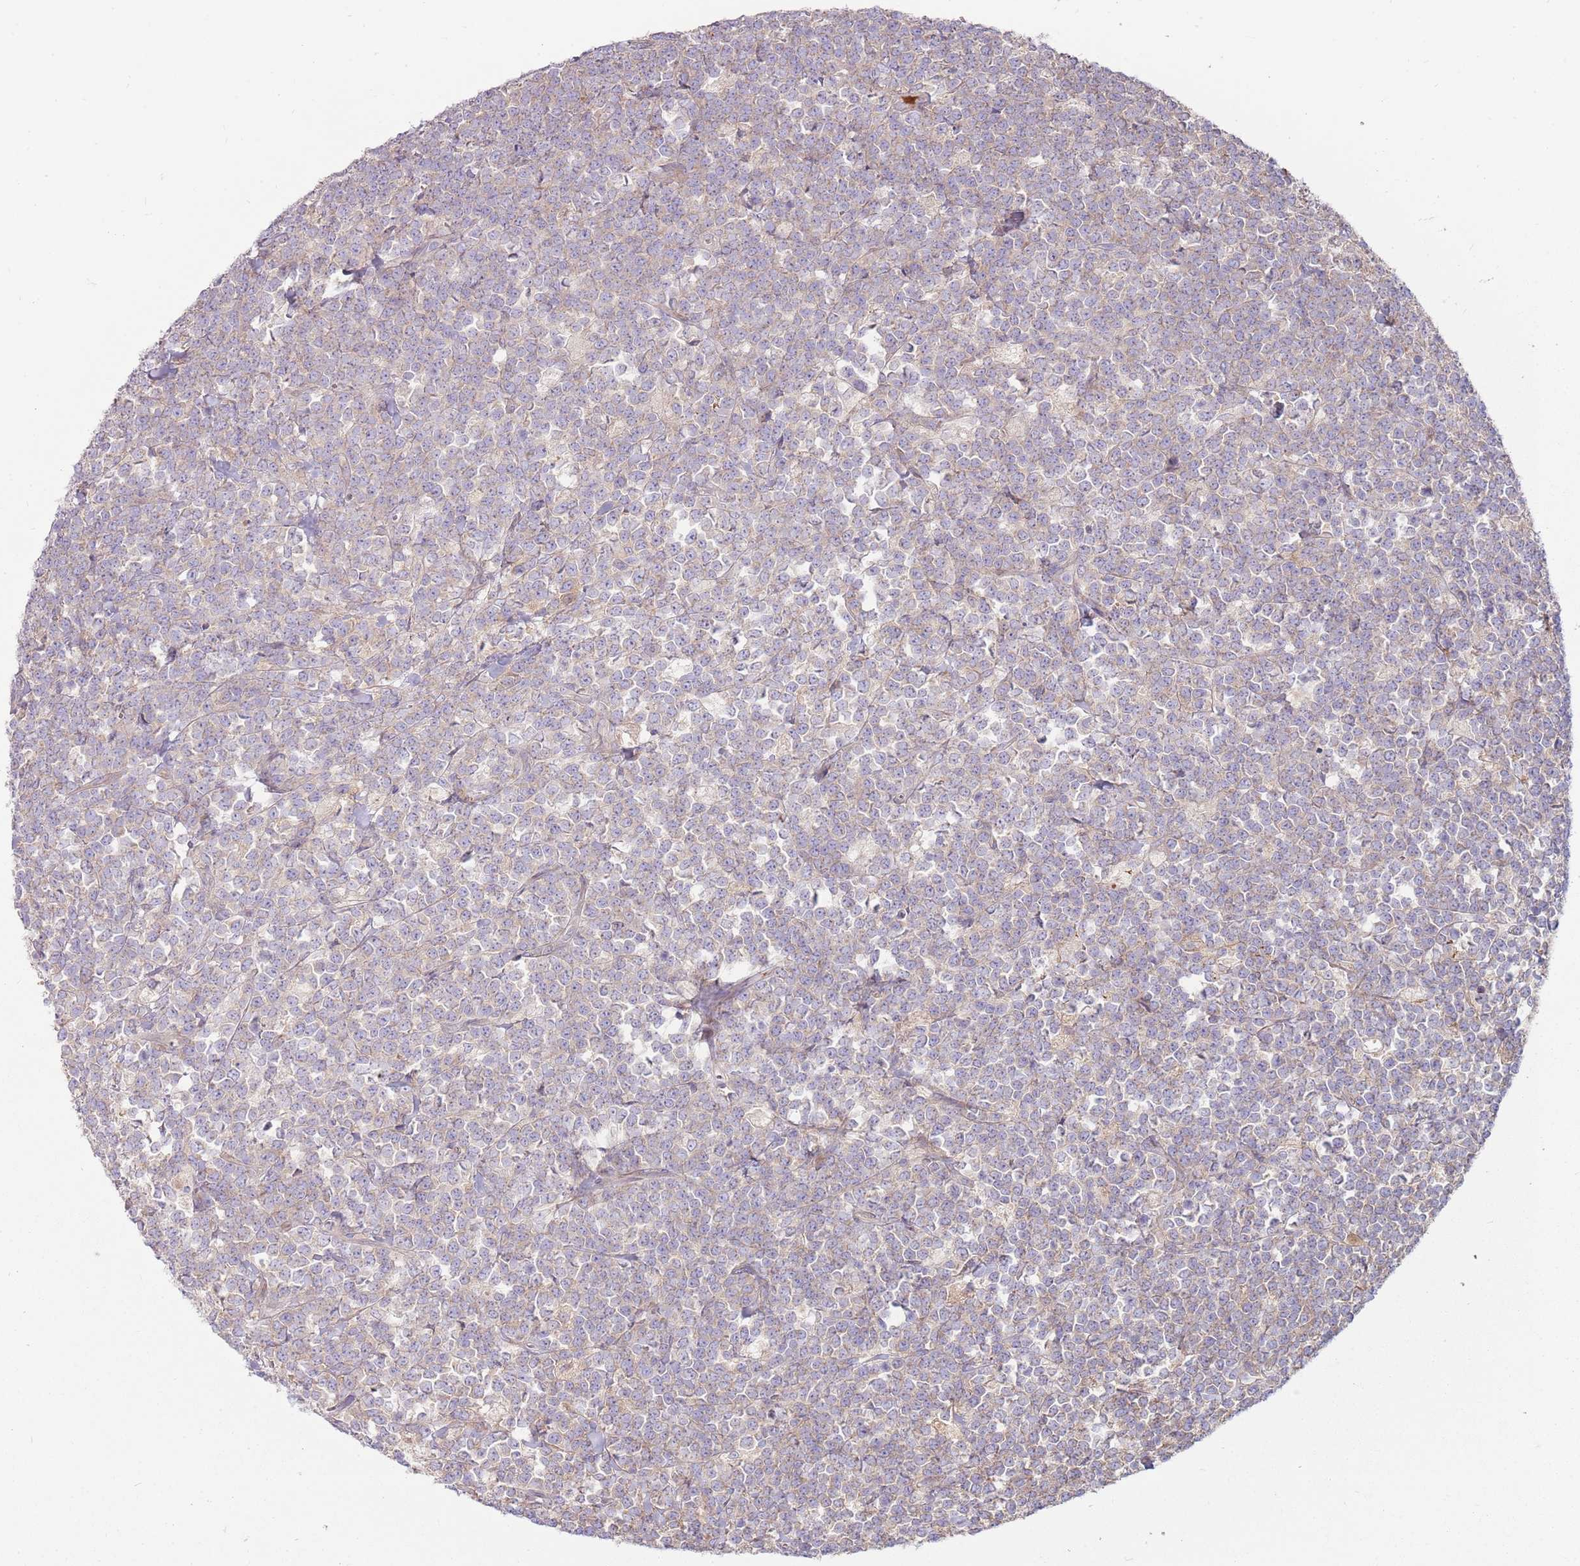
{"staining": {"intensity": "weak", "quantity": "25%-75%", "location": "cytoplasmic/membranous"}, "tissue": "lymphoma", "cell_type": "Tumor cells", "image_type": "cancer", "snomed": [{"axis": "morphology", "description": "Malignant lymphoma, non-Hodgkin's type, High grade"}, {"axis": "topography", "description": "Small intestine"}, {"axis": "topography", "description": "Colon"}], "caption": "Malignant lymphoma, non-Hodgkin's type (high-grade) stained with a brown dye shows weak cytoplasmic/membranous positive expression in approximately 25%-75% of tumor cells.", "gene": "EMC1", "patient": {"sex": "male", "age": 8}}